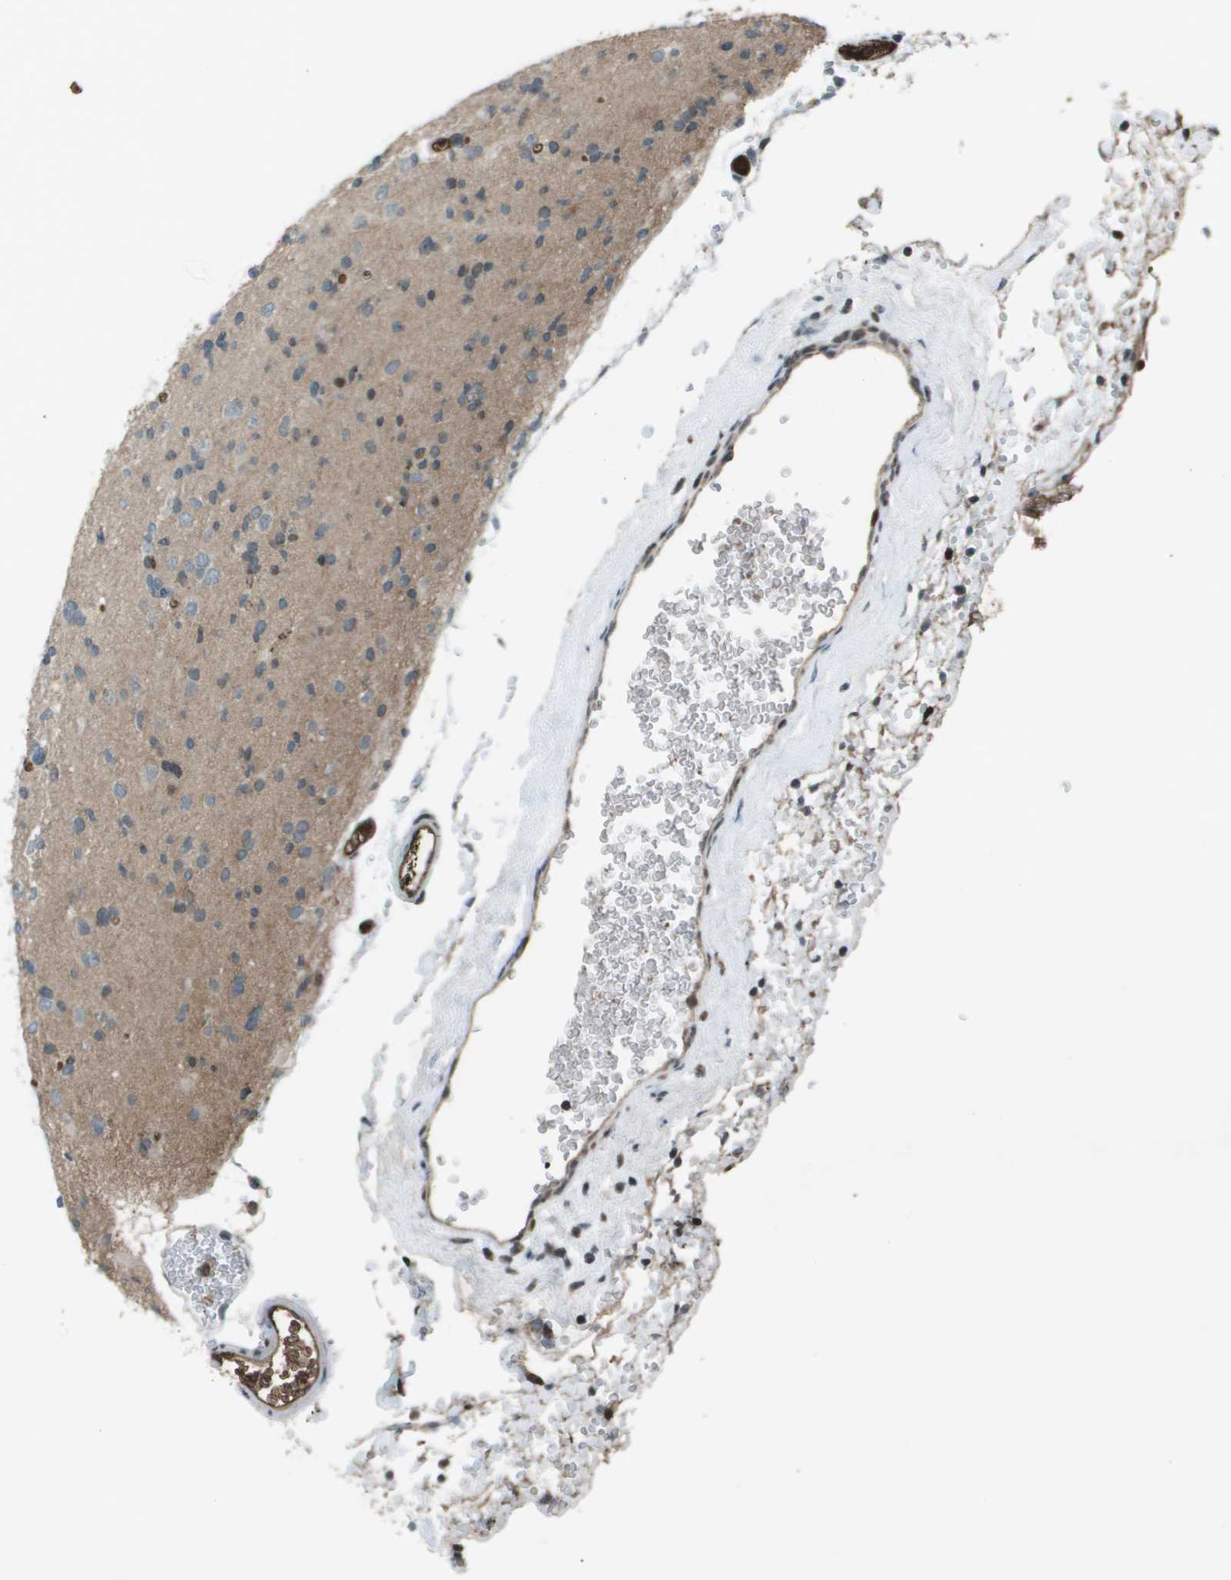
{"staining": {"intensity": "negative", "quantity": "none", "location": "none"}, "tissue": "glioma", "cell_type": "Tumor cells", "image_type": "cancer", "snomed": [{"axis": "morphology", "description": "Glioma, malignant, Low grade"}, {"axis": "topography", "description": "Brain"}], "caption": "Human malignant low-grade glioma stained for a protein using IHC shows no positivity in tumor cells.", "gene": "CXCL12", "patient": {"sex": "female", "age": 22}}